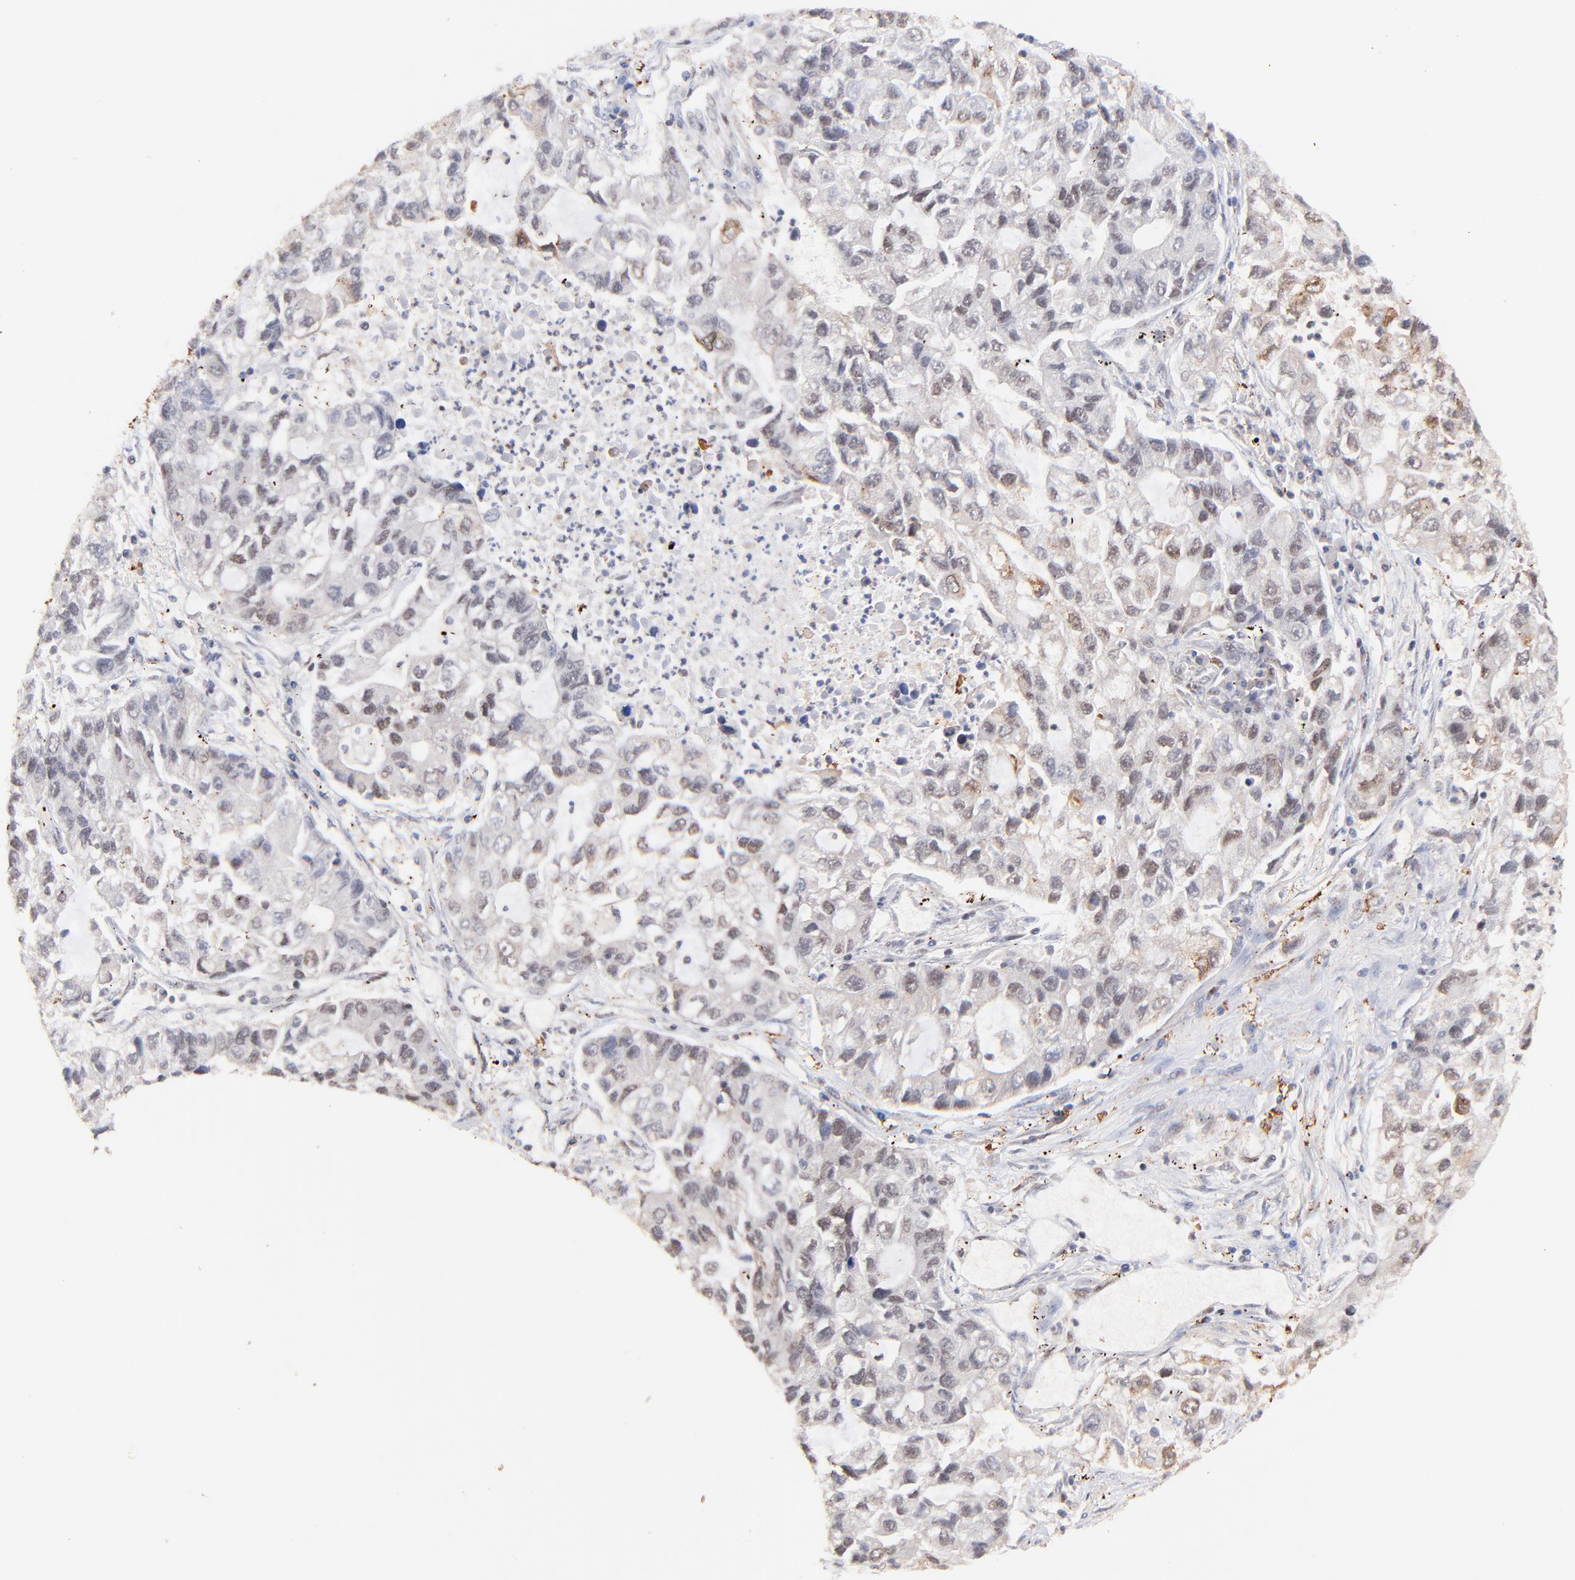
{"staining": {"intensity": "weak", "quantity": "<25%", "location": "nuclear"}, "tissue": "lung cancer", "cell_type": "Tumor cells", "image_type": "cancer", "snomed": [{"axis": "morphology", "description": "Adenocarcinoma, NOS"}, {"axis": "topography", "description": "Lung"}], "caption": "Lung cancer (adenocarcinoma) stained for a protein using immunohistochemistry shows no expression tumor cells.", "gene": "ZFP92", "patient": {"sex": "female", "age": 51}}